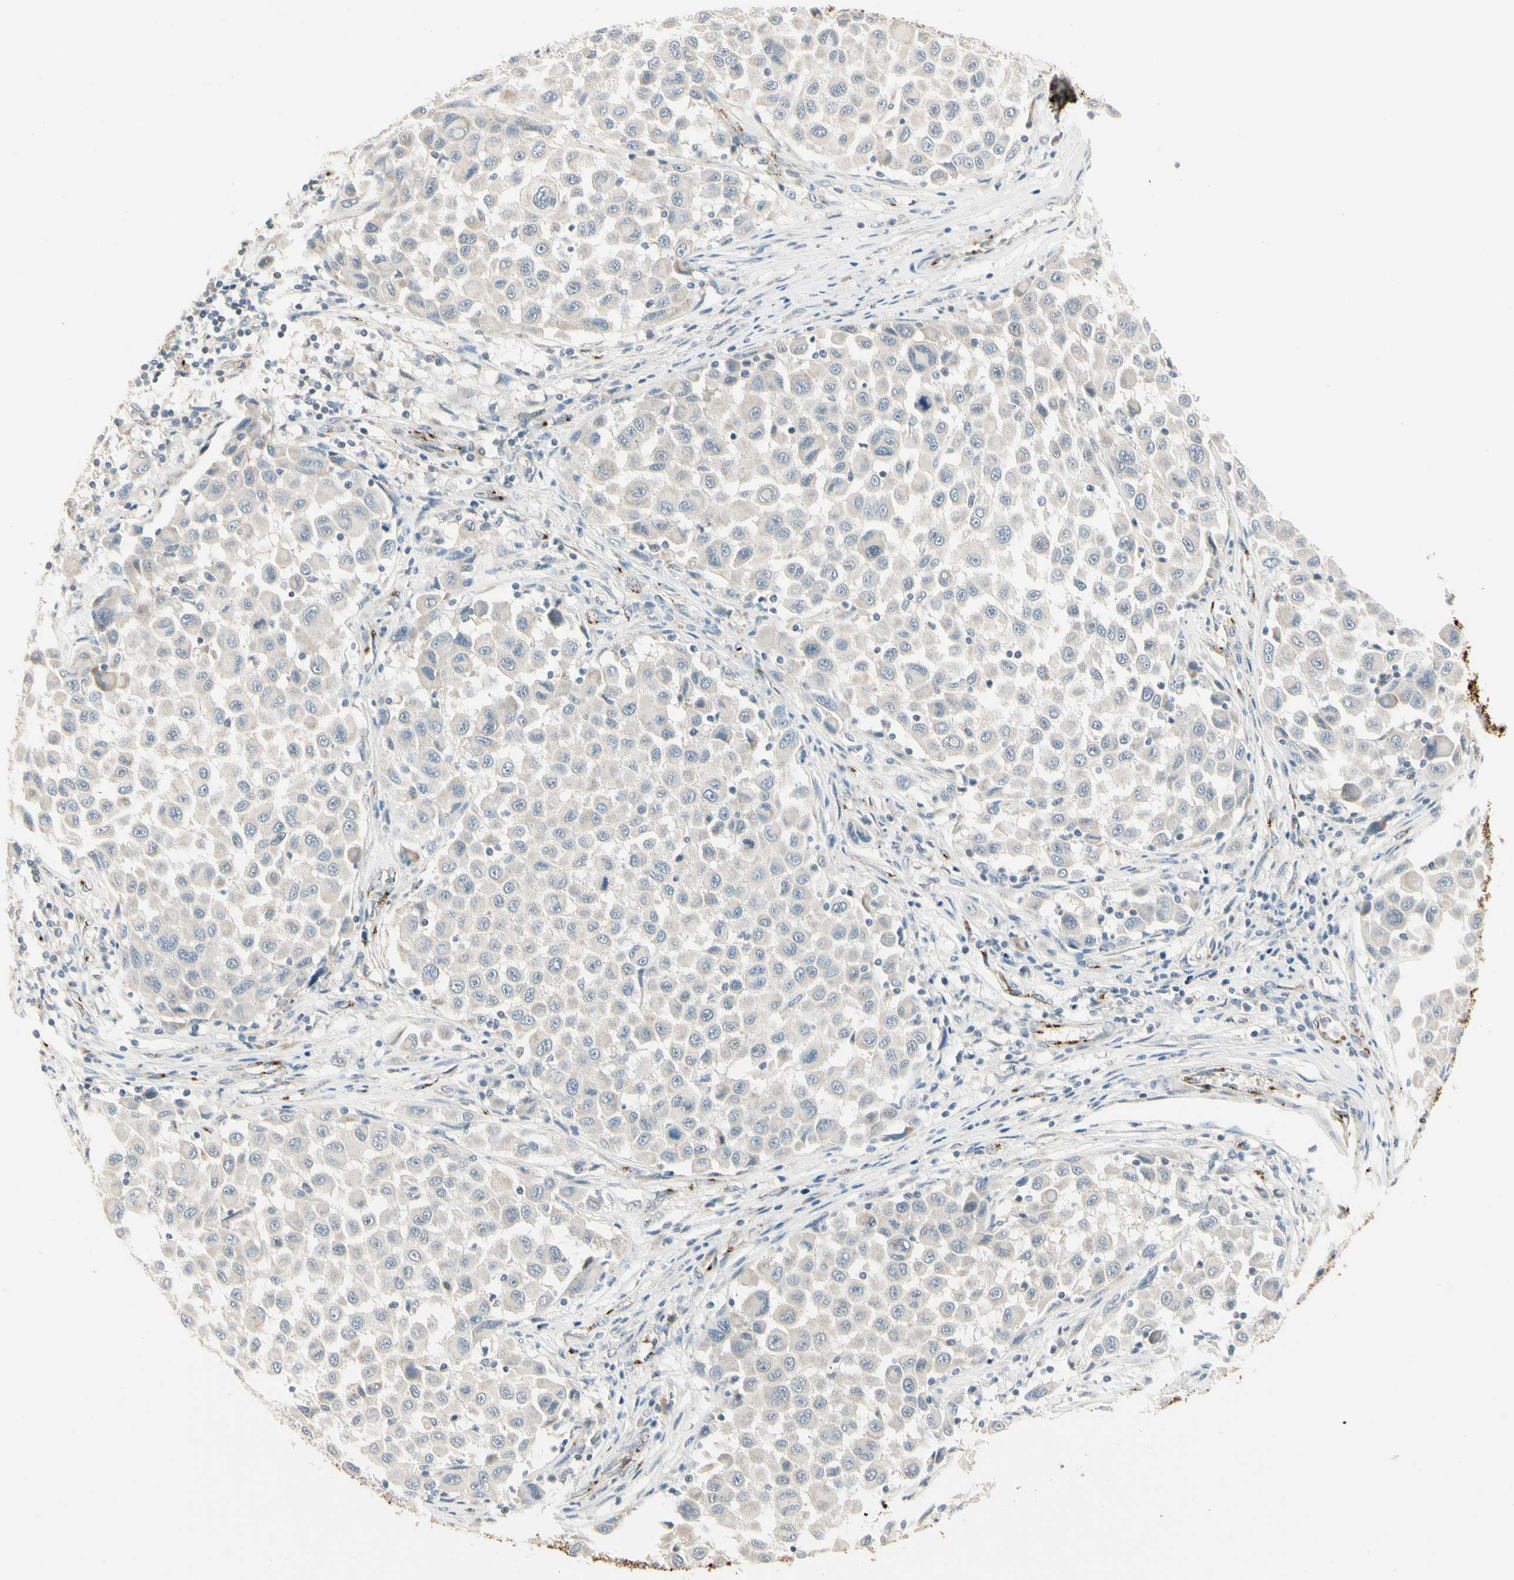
{"staining": {"intensity": "negative", "quantity": "none", "location": "none"}, "tissue": "melanoma", "cell_type": "Tumor cells", "image_type": "cancer", "snomed": [{"axis": "morphology", "description": "Malignant melanoma, Metastatic site"}, {"axis": "topography", "description": "Lymph node"}], "caption": "Tumor cells are negative for brown protein staining in melanoma.", "gene": "MANSC1", "patient": {"sex": "male", "age": 61}}